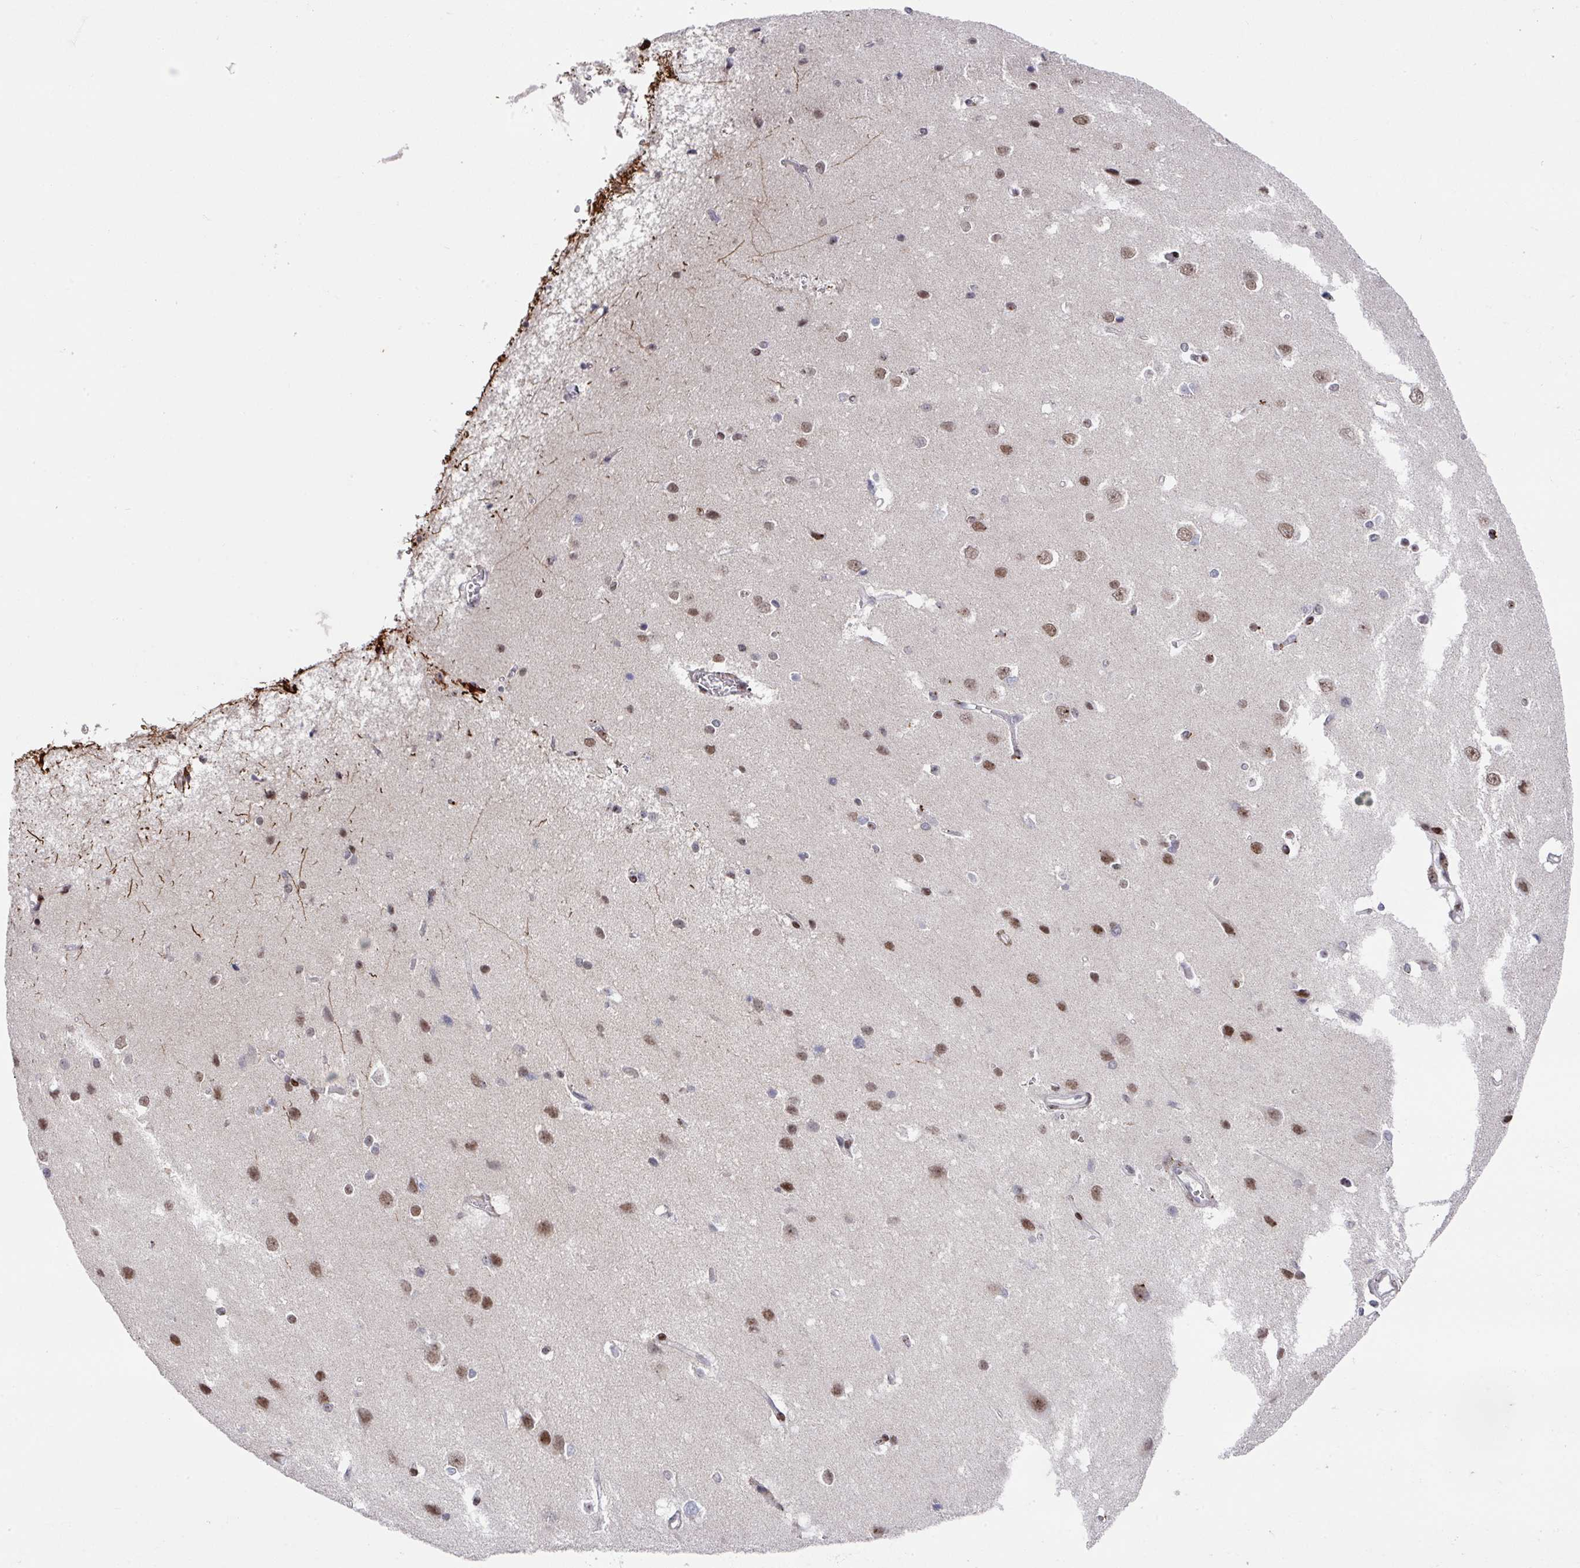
{"staining": {"intensity": "strong", "quantity": "<25%", "location": "cytoplasmic/membranous"}, "tissue": "cerebral cortex", "cell_type": "Endothelial cells", "image_type": "normal", "snomed": [{"axis": "morphology", "description": "Normal tissue, NOS"}, {"axis": "topography", "description": "Cerebral cortex"}], "caption": "Immunohistochemical staining of unremarkable cerebral cortex demonstrates strong cytoplasmic/membranous protein positivity in approximately <25% of endothelial cells. Nuclei are stained in blue.", "gene": "CBX7", "patient": {"sex": "male", "age": 37}}